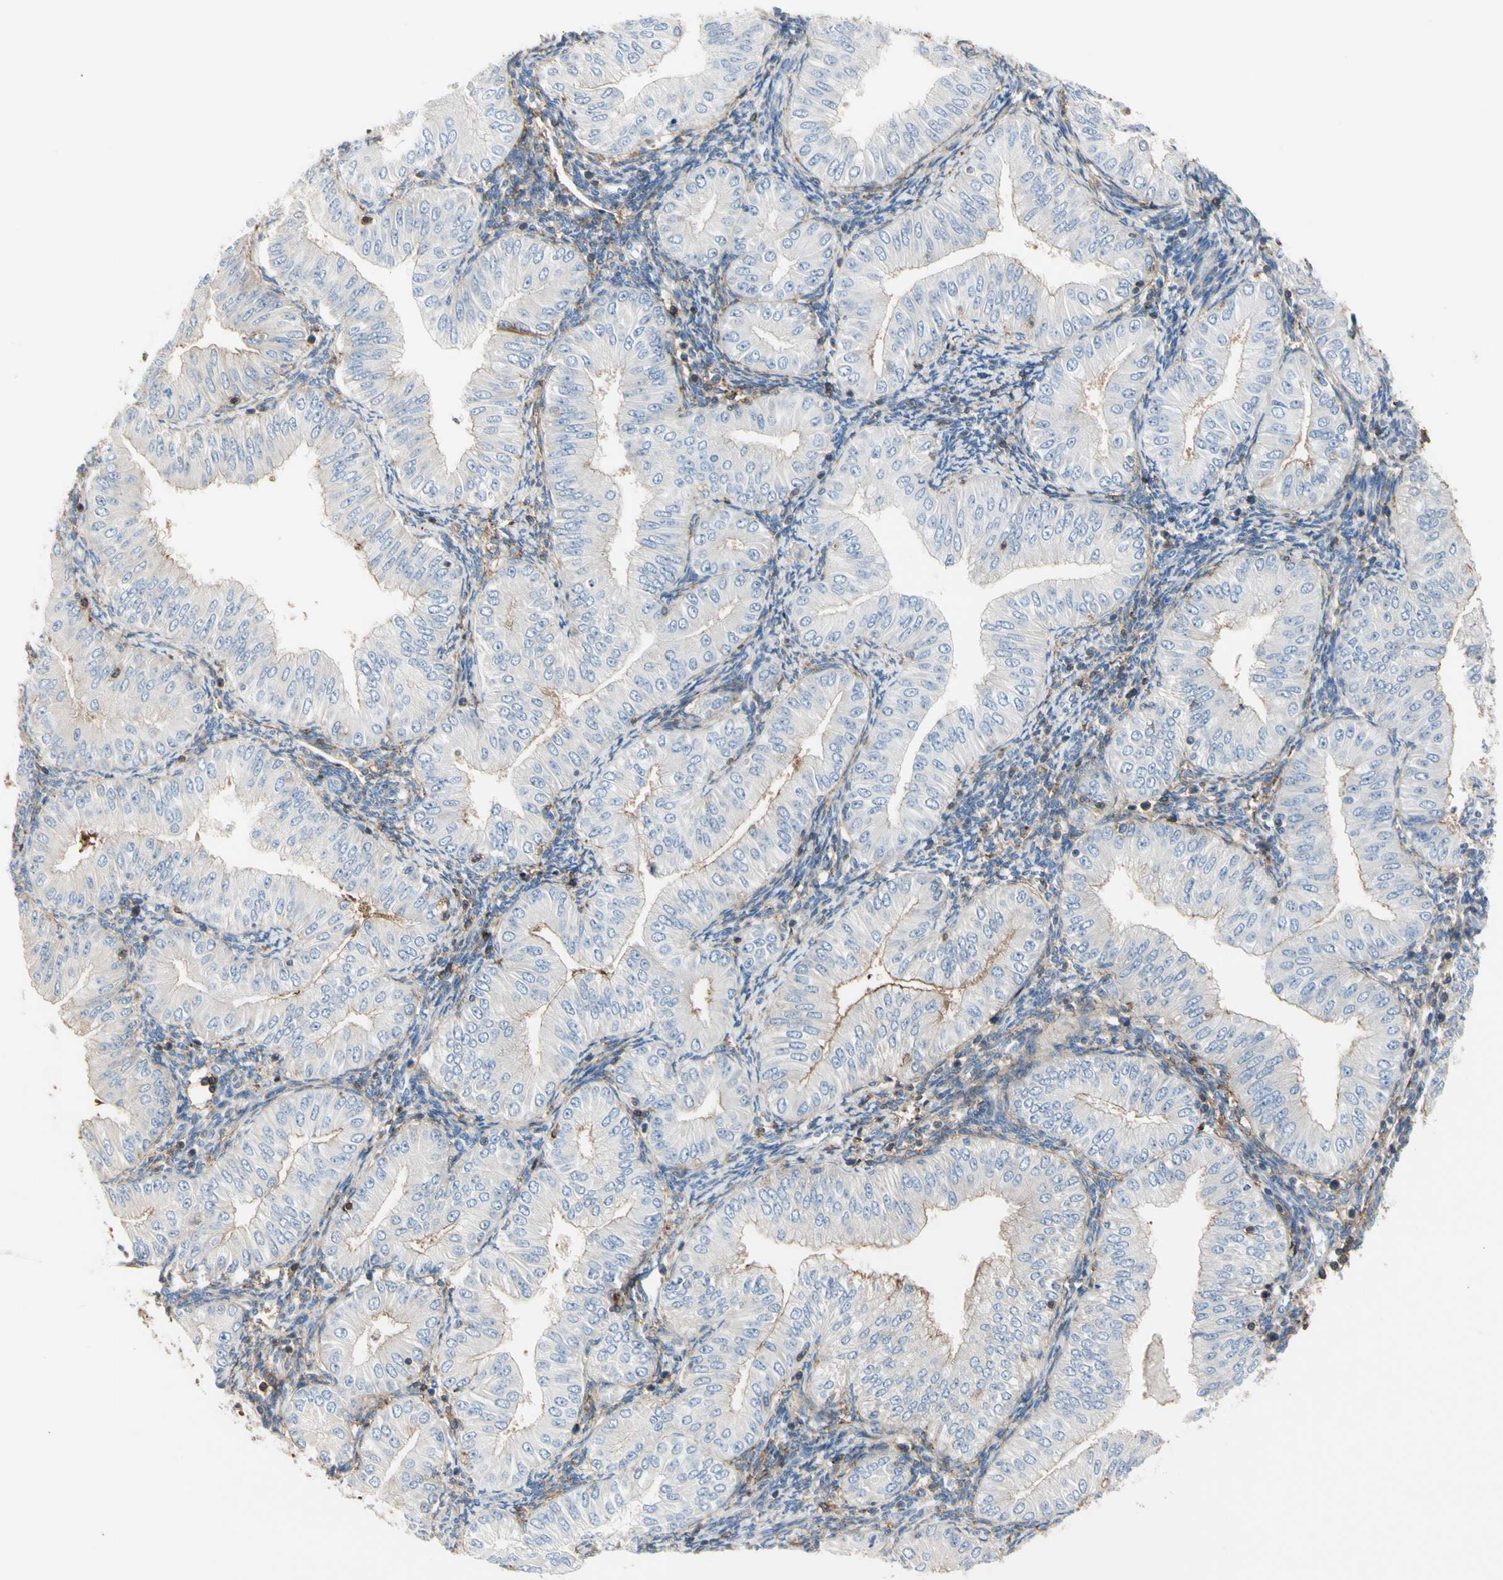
{"staining": {"intensity": "negative", "quantity": "none", "location": "none"}, "tissue": "endometrial cancer", "cell_type": "Tumor cells", "image_type": "cancer", "snomed": [{"axis": "morphology", "description": "Normal tissue, NOS"}, {"axis": "morphology", "description": "Adenocarcinoma, NOS"}, {"axis": "topography", "description": "Endometrium"}], "caption": "Immunohistochemical staining of human endometrial cancer (adenocarcinoma) reveals no significant expression in tumor cells.", "gene": "CLEC2B", "patient": {"sex": "female", "age": 53}}